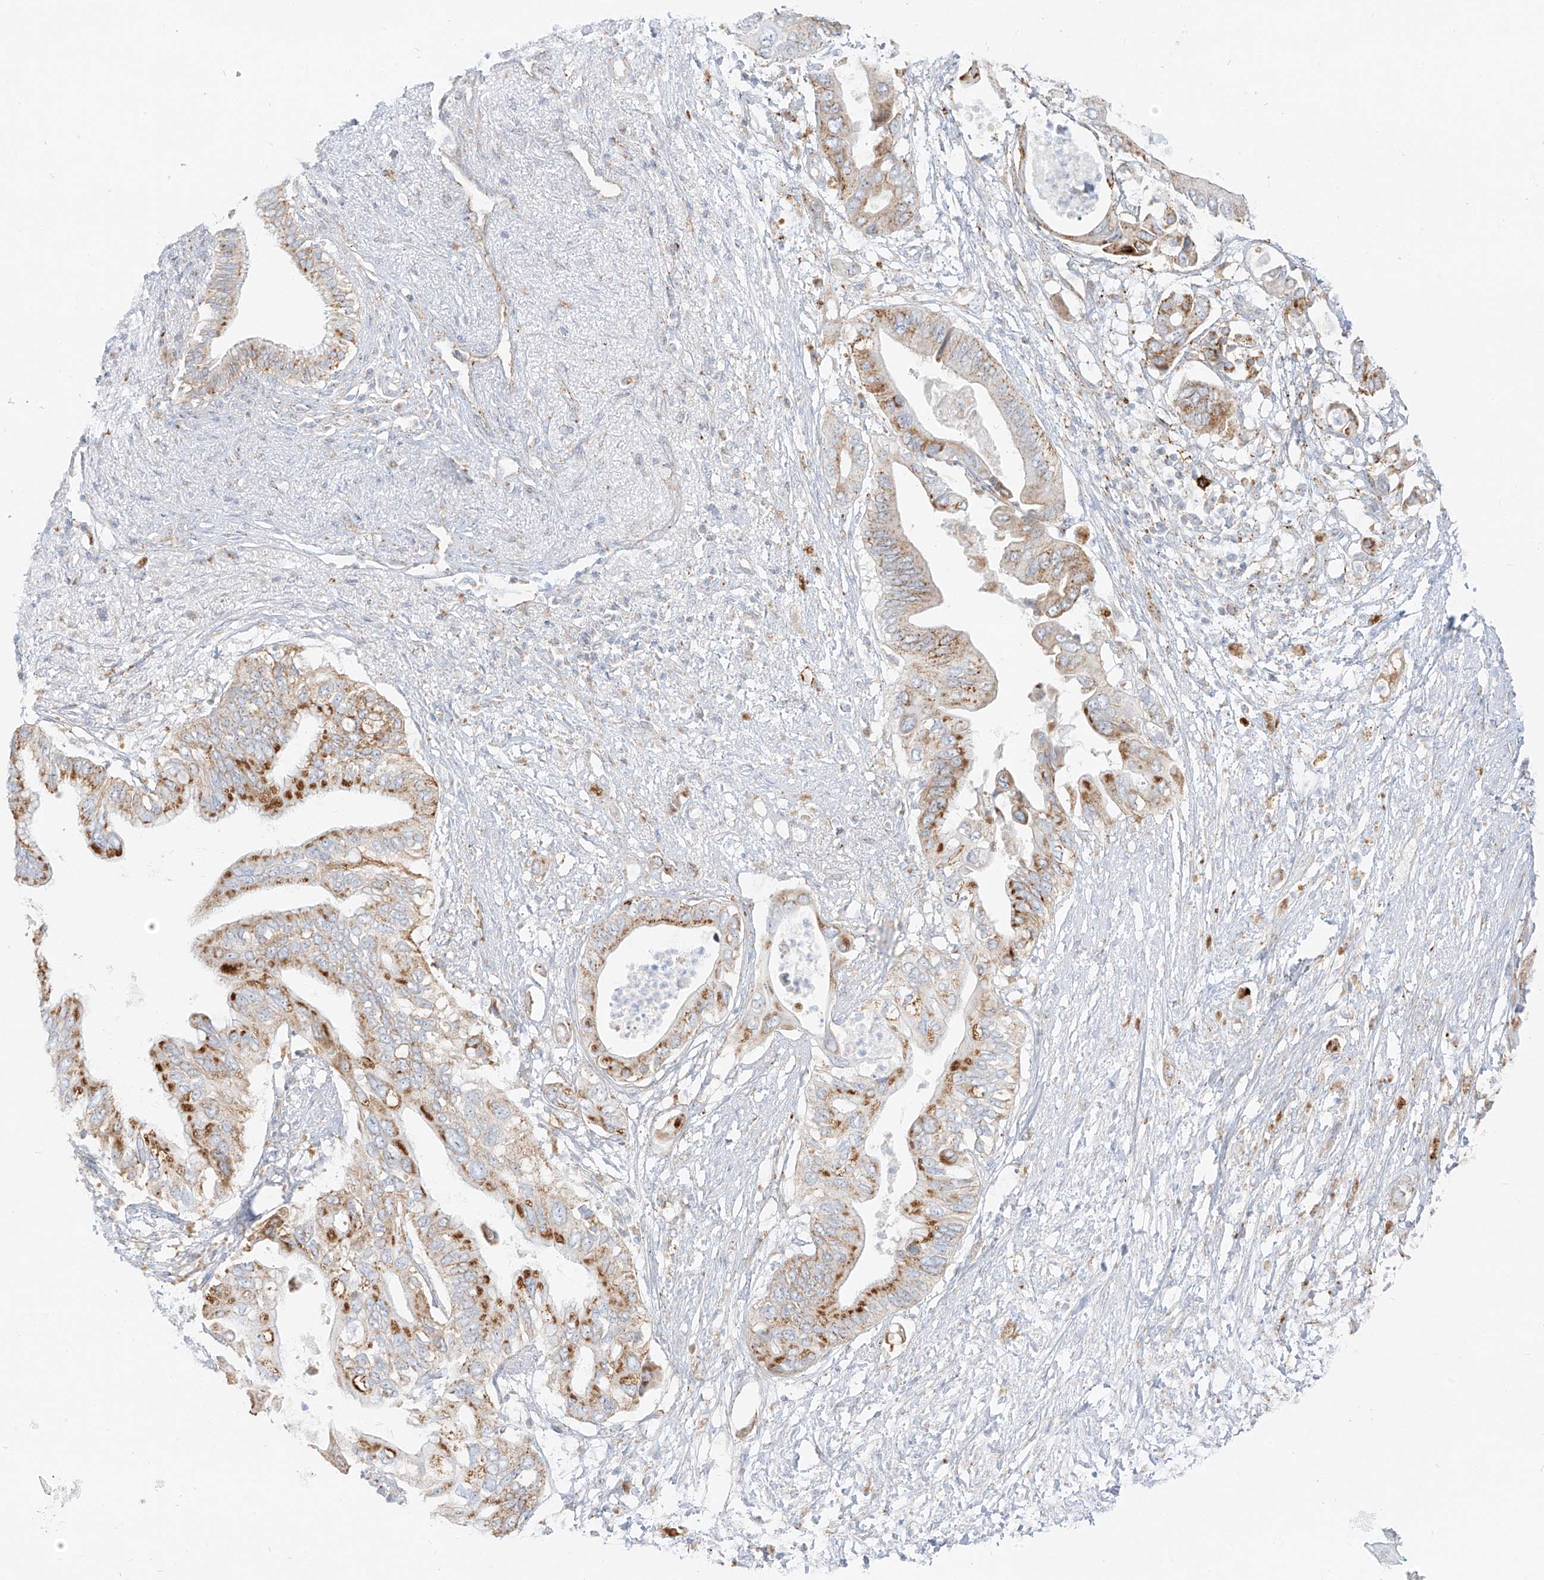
{"staining": {"intensity": "moderate", "quantity": ">75%", "location": "cytoplasmic/membranous"}, "tissue": "pancreatic cancer", "cell_type": "Tumor cells", "image_type": "cancer", "snomed": [{"axis": "morphology", "description": "Adenocarcinoma, NOS"}, {"axis": "topography", "description": "Pancreas"}], "caption": "A high-resolution micrograph shows immunohistochemistry staining of adenocarcinoma (pancreatic), which exhibits moderate cytoplasmic/membranous staining in about >75% of tumor cells.", "gene": "SLC35F6", "patient": {"sex": "male", "age": 66}}